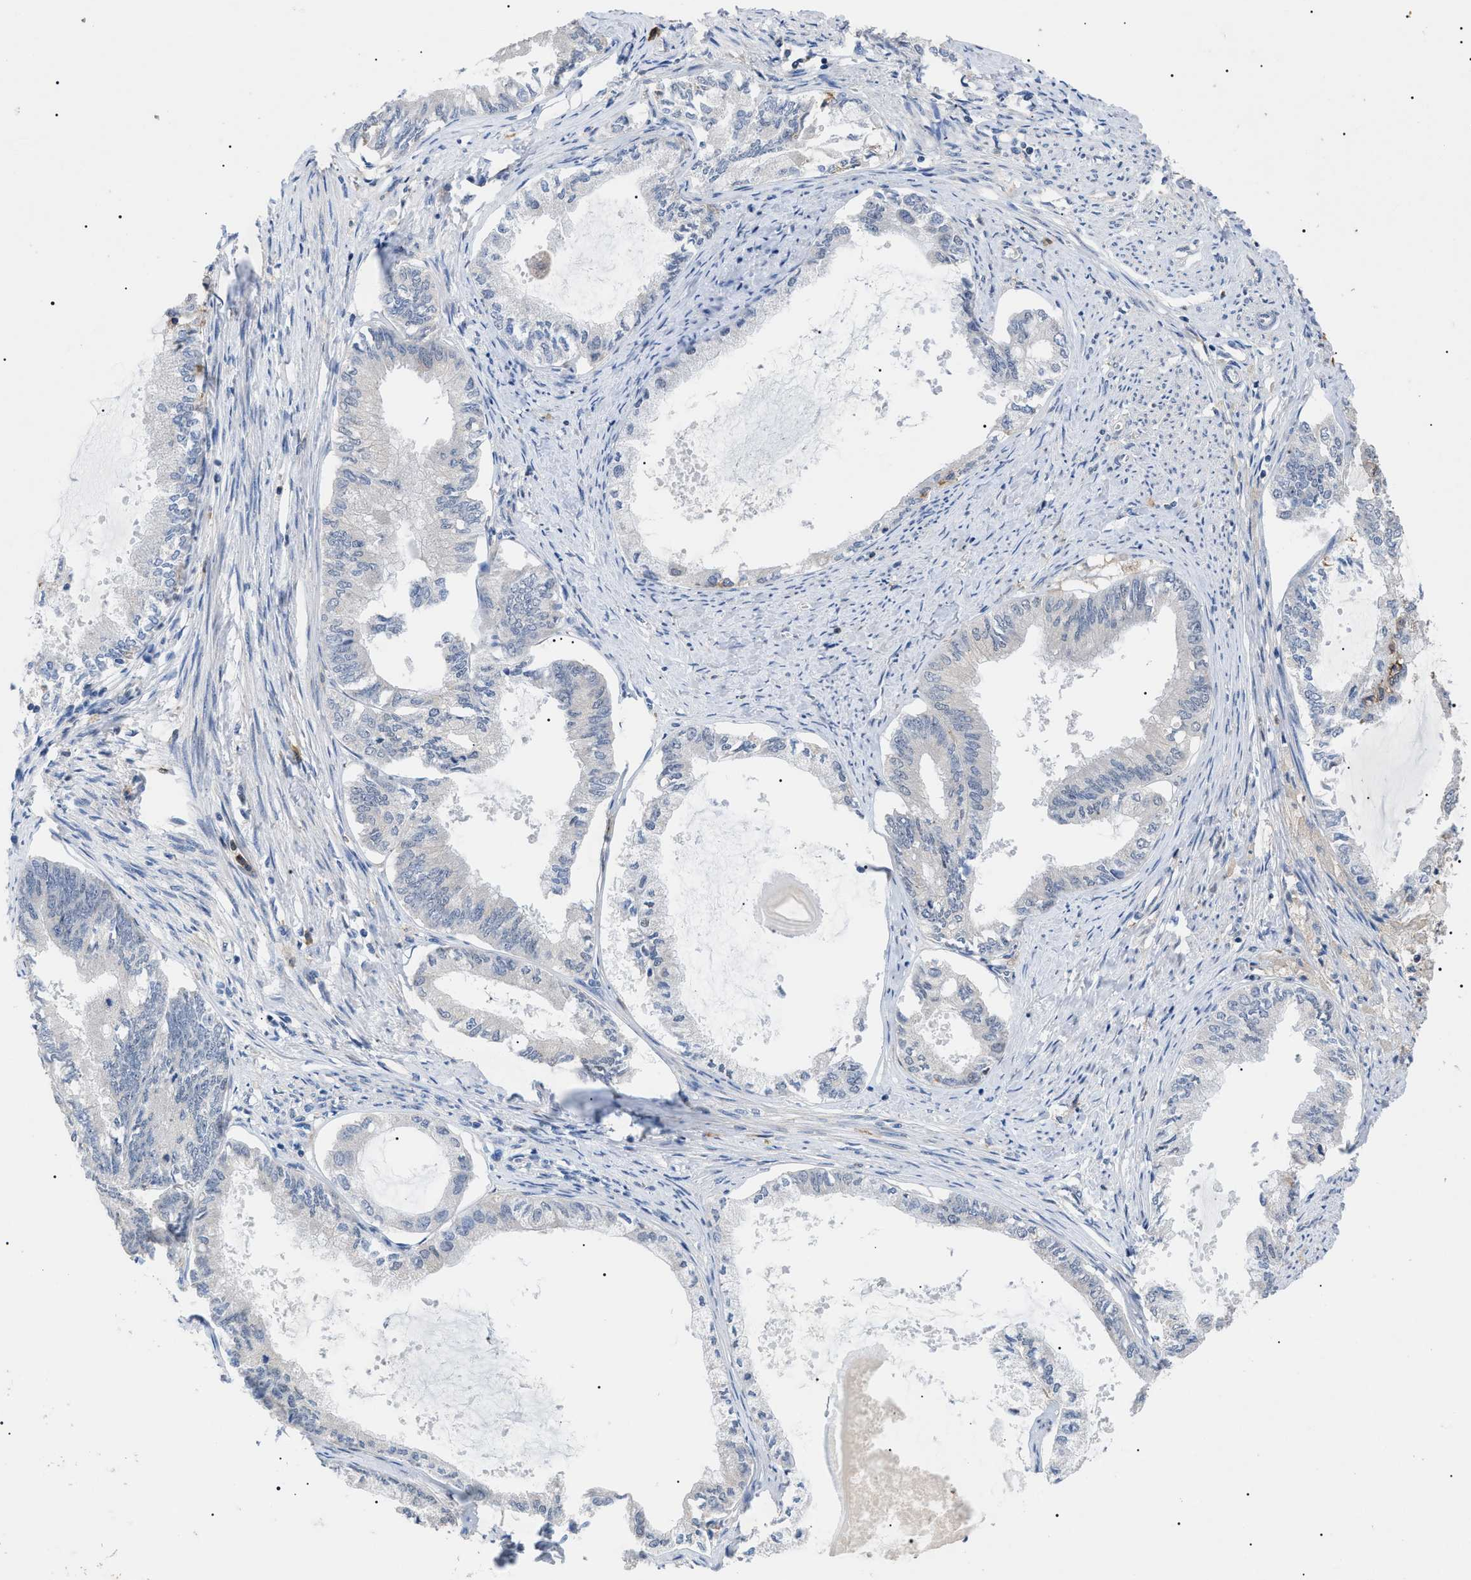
{"staining": {"intensity": "negative", "quantity": "none", "location": "none"}, "tissue": "endometrial cancer", "cell_type": "Tumor cells", "image_type": "cancer", "snomed": [{"axis": "morphology", "description": "Adenocarcinoma, NOS"}, {"axis": "topography", "description": "Endometrium"}], "caption": "Tumor cells are negative for brown protein staining in endometrial adenocarcinoma.", "gene": "CD300A", "patient": {"sex": "female", "age": 86}}